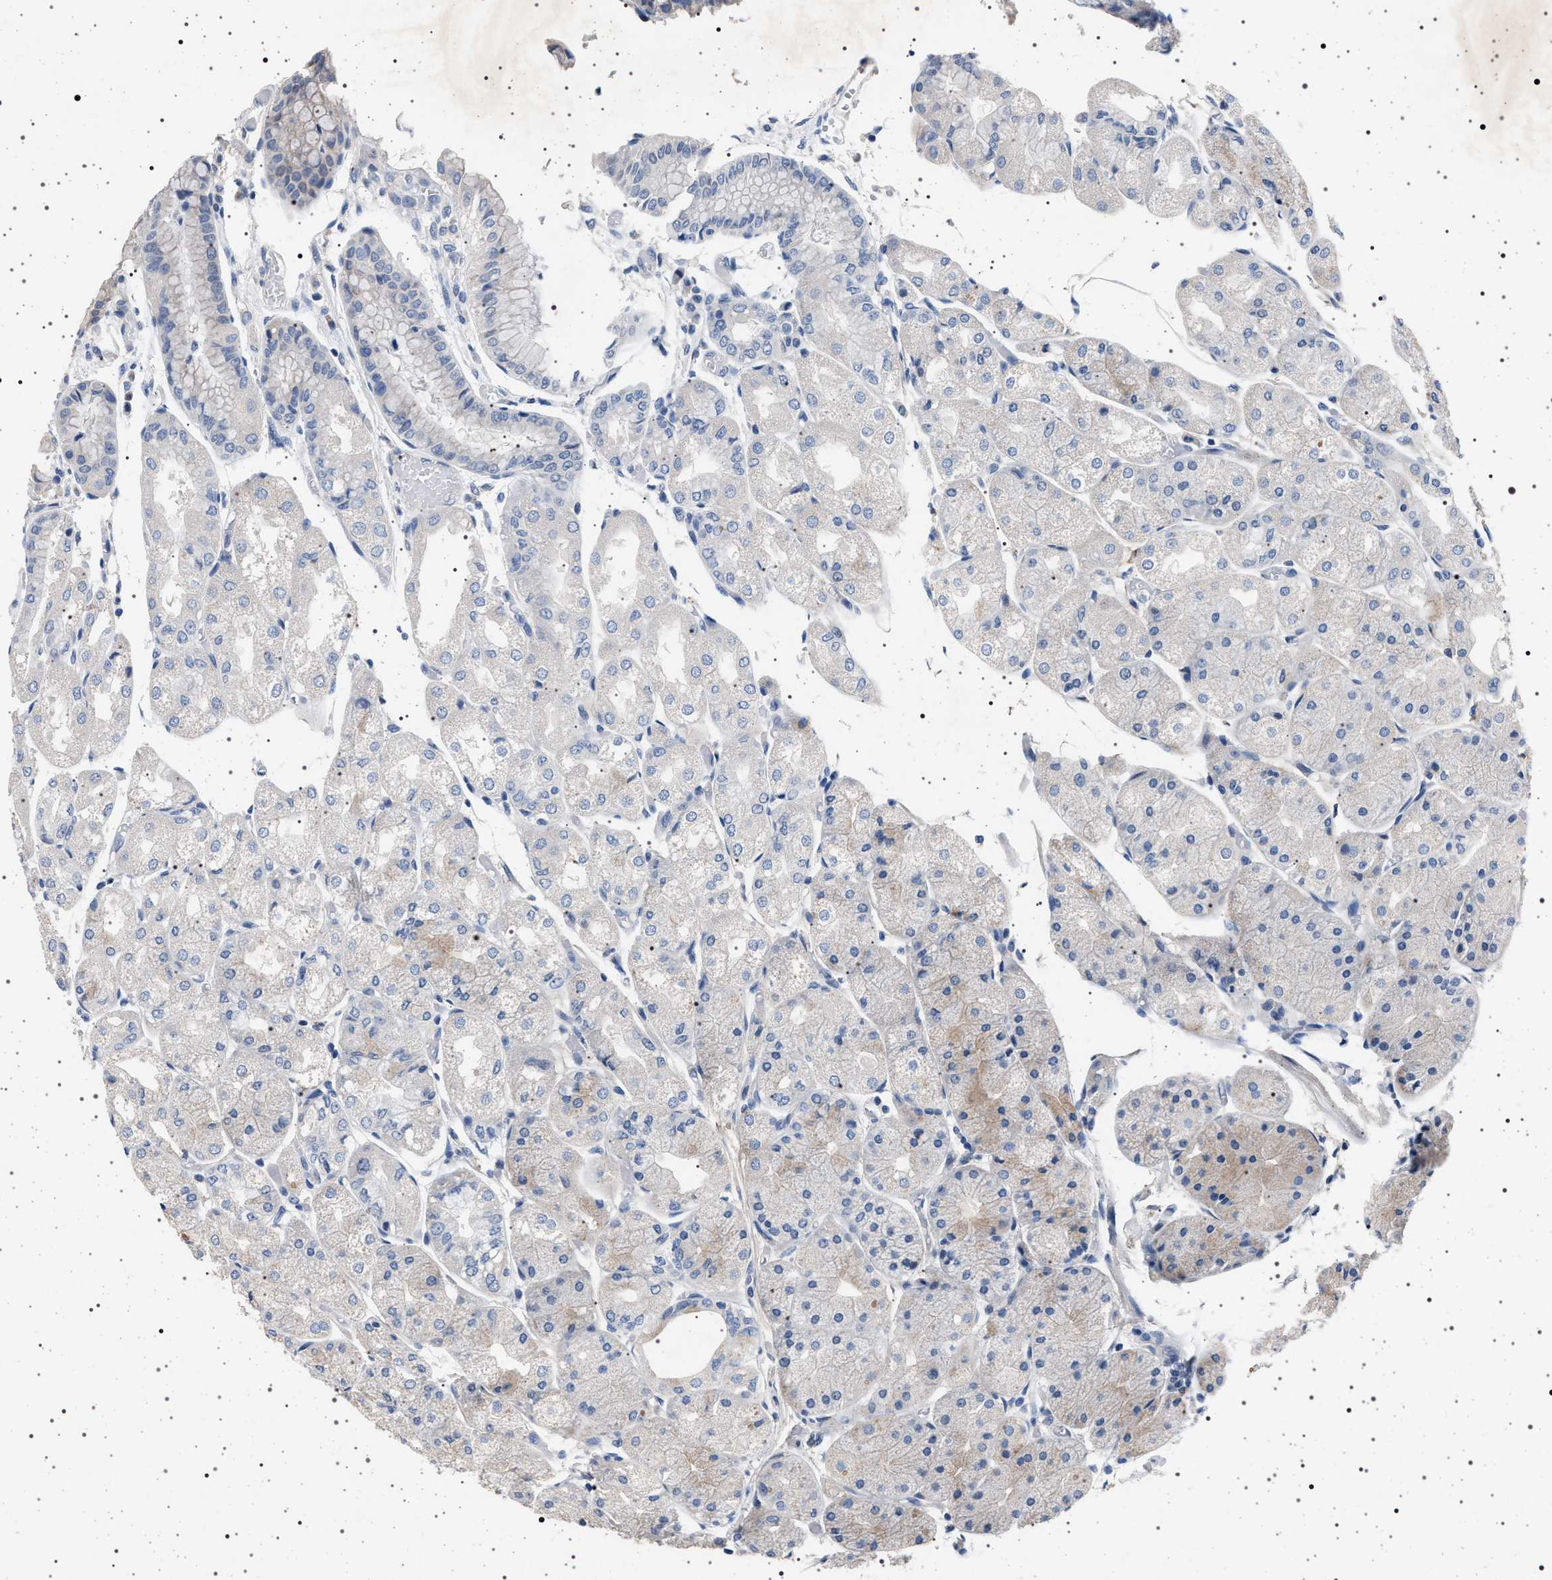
{"staining": {"intensity": "weak", "quantity": "<25%", "location": "cytoplasmic/membranous"}, "tissue": "stomach", "cell_type": "Glandular cells", "image_type": "normal", "snomed": [{"axis": "morphology", "description": "Normal tissue, NOS"}, {"axis": "topography", "description": "Stomach, upper"}], "caption": "Histopathology image shows no significant protein staining in glandular cells of benign stomach. Brightfield microscopy of immunohistochemistry (IHC) stained with DAB (brown) and hematoxylin (blue), captured at high magnification.", "gene": "NAT9", "patient": {"sex": "male", "age": 72}}